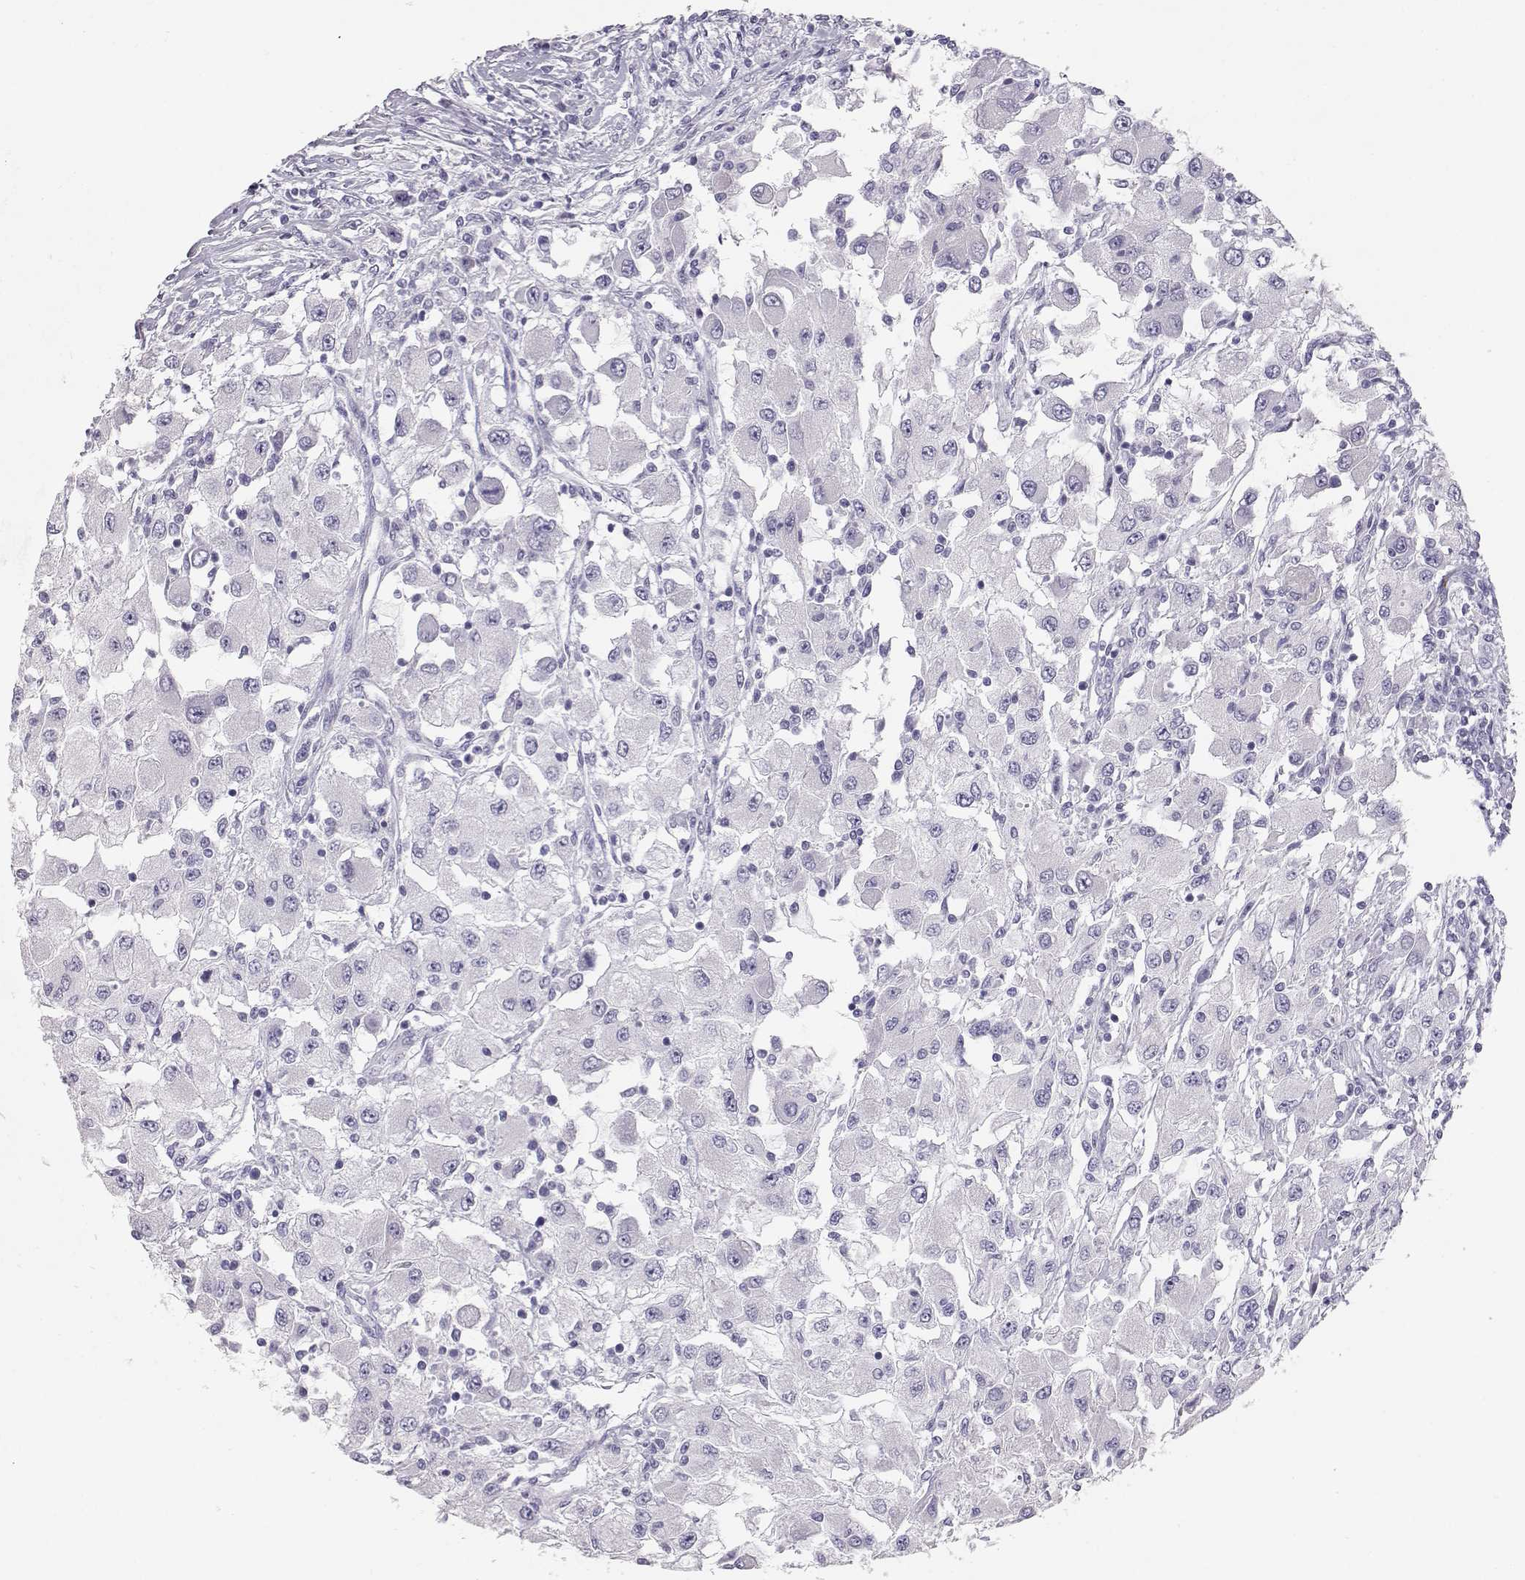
{"staining": {"intensity": "negative", "quantity": "none", "location": "none"}, "tissue": "renal cancer", "cell_type": "Tumor cells", "image_type": "cancer", "snomed": [{"axis": "morphology", "description": "Adenocarcinoma, NOS"}, {"axis": "topography", "description": "Kidney"}], "caption": "A high-resolution image shows immunohistochemistry (IHC) staining of renal cancer, which reveals no significant staining in tumor cells.", "gene": "LEPR", "patient": {"sex": "female", "age": 67}}